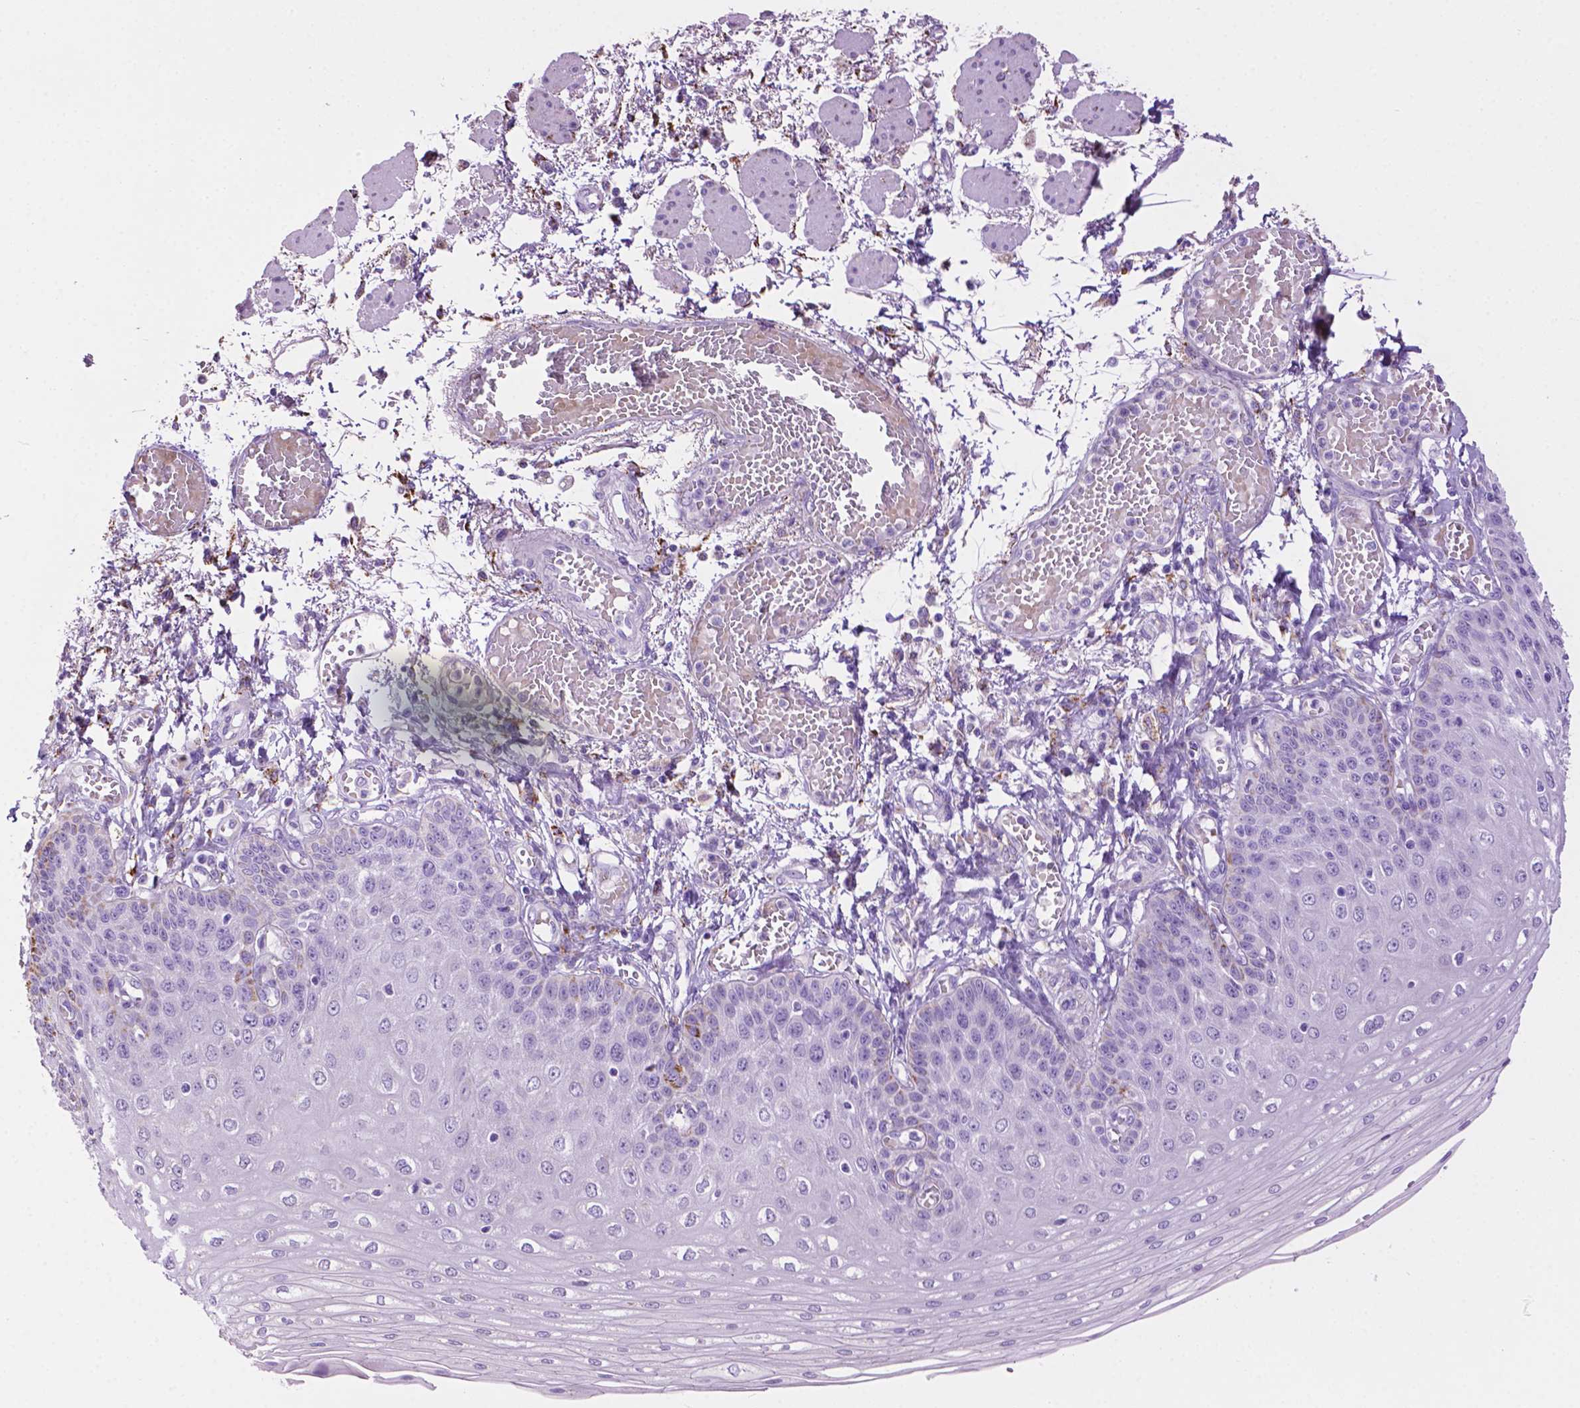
{"staining": {"intensity": "negative", "quantity": "none", "location": "none"}, "tissue": "esophagus", "cell_type": "Squamous epithelial cells", "image_type": "normal", "snomed": [{"axis": "morphology", "description": "Normal tissue, NOS"}, {"axis": "morphology", "description": "Adenocarcinoma, NOS"}, {"axis": "topography", "description": "Esophagus"}], "caption": "Squamous epithelial cells show no significant protein expression in unremarkable esophagus. The staining was performed using DAB to visualize the protein expression in brown, while the nuclei were stained in blue with hematoxylin (Magnification: 20x).", "gene": "TMEM132E", "patient": {"sex": "male", "age": 81}}